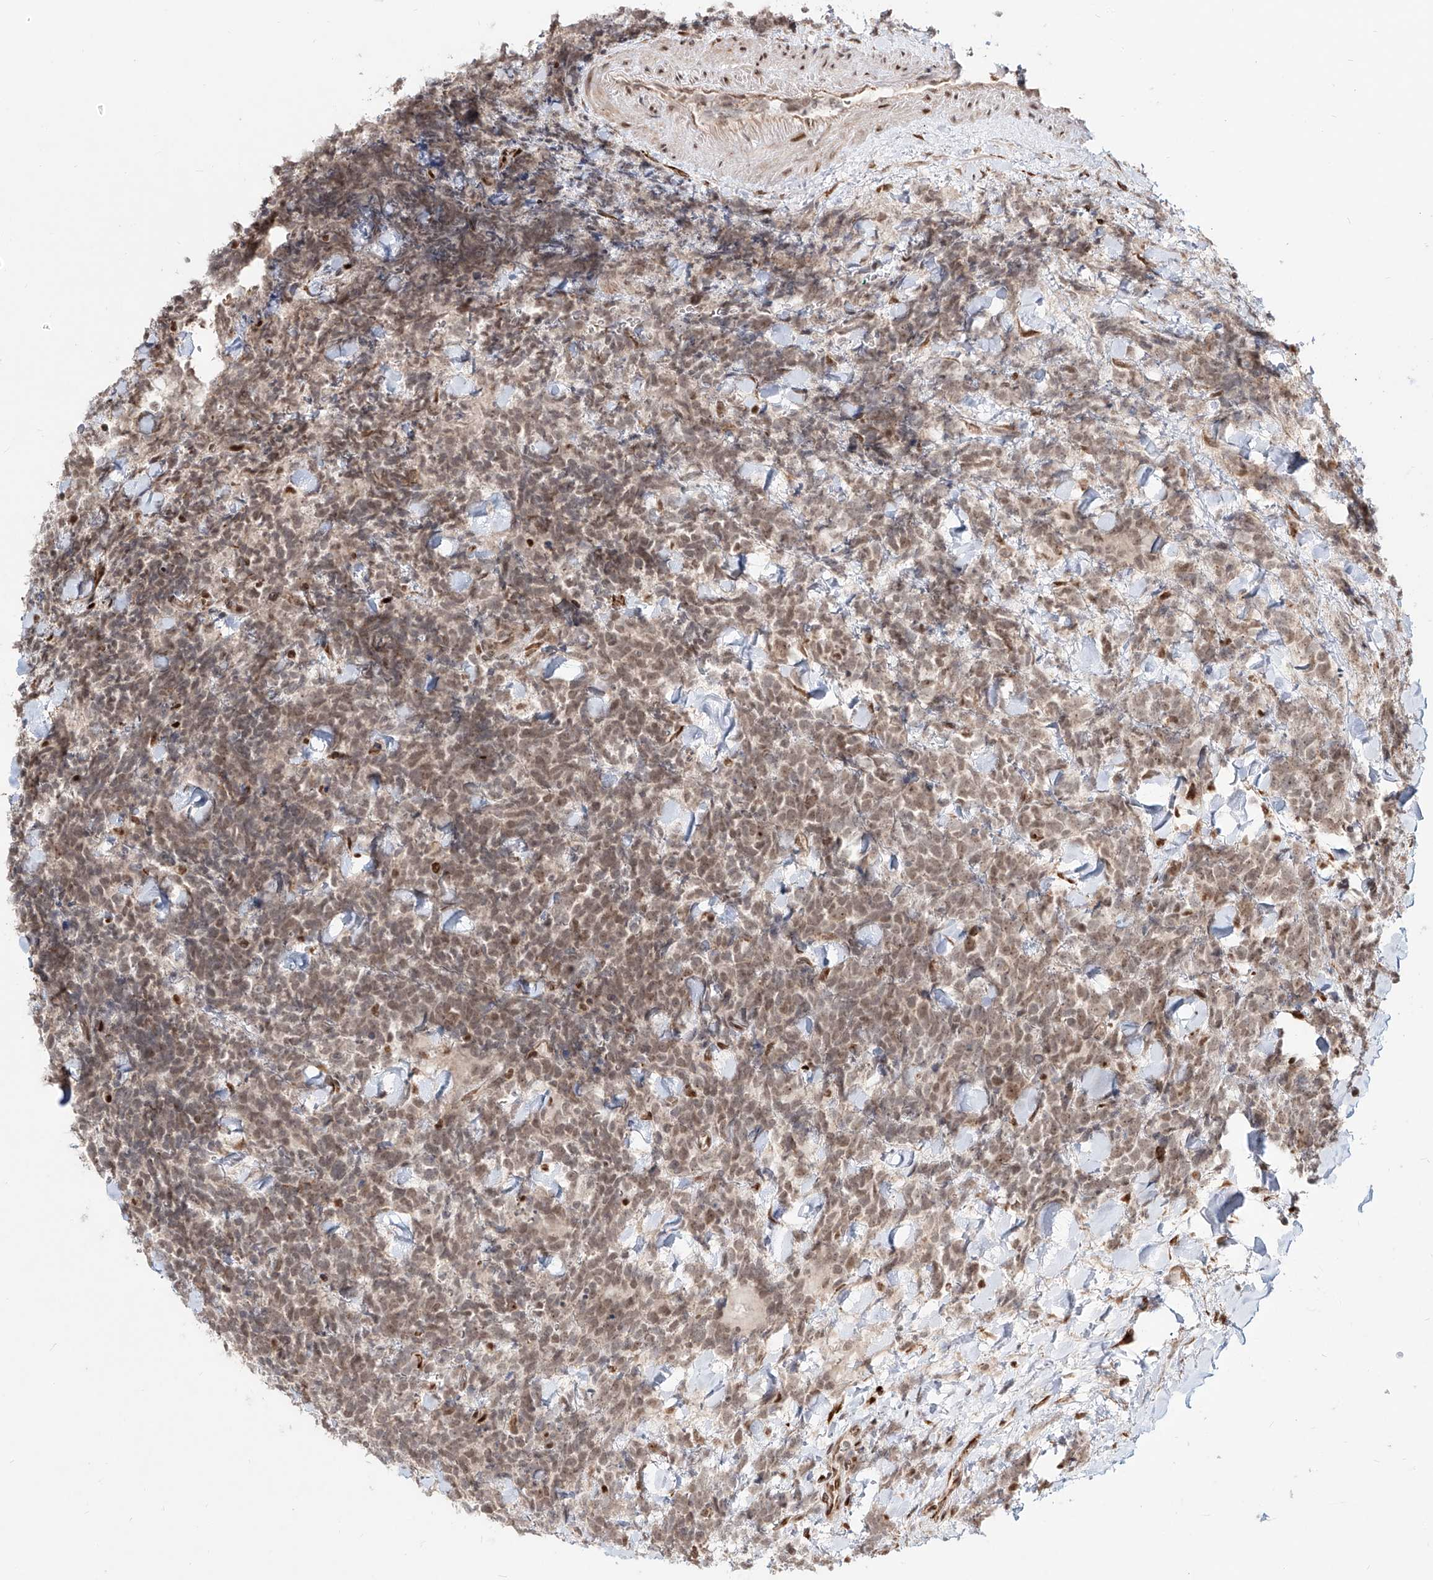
{"staining": {"intensity": "weak", "quantity": ">75%", "location": "nuclear"}, "tissue": "urothelial cancer", "cell_type": "Tumor cells", "image_type": "cancer", "snomed": [{"axis": "morphology", "description": "Urothelial carcinoma, High grade"}, {"axis": "topography", "description": "Urinary bladder"}], "caption": "Tumor cells show low levels of weak nuclear positivity in approximately >75% of cells in human urothelial carcinoma (high-grade).", "gene": "ZNF710", "patient": {"sex": "female", "age": 82}}